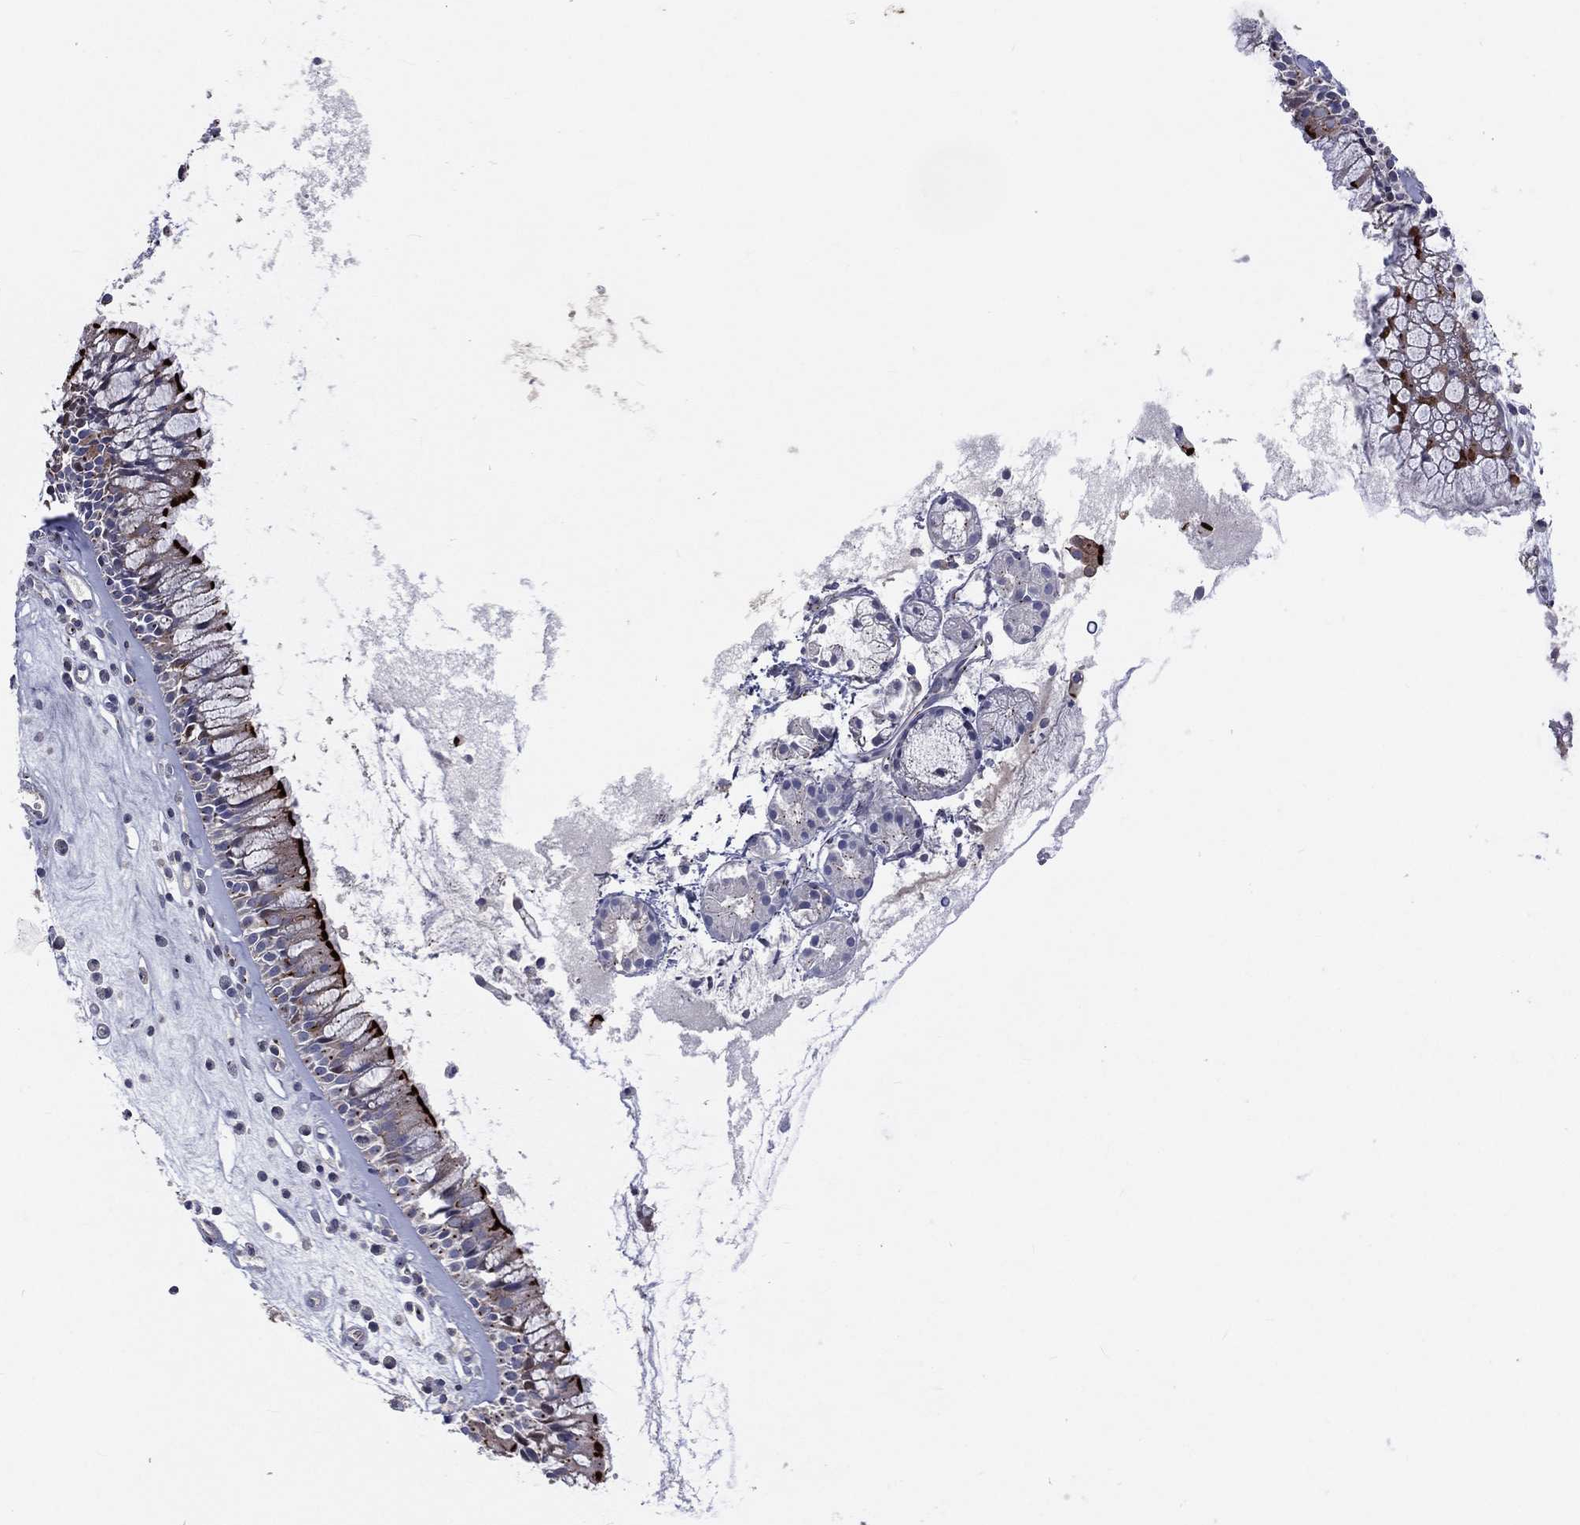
{"staining": {"intensity": "strong", "quantity": "25%-75%", "location": "cytoplasmic/membranous"}, "tissue": "nasopharynx", "cell_type": "Respiratory epithelial cells", "image_type": "normal", "snomed": [{"axis": "morphology", "description": "Normal tissue, NOS"}, {"axis": "topography", "description": "Nasopharynx"}], "caption": "Unremarkable nasopharynx was stained to show a protein in brown. There is high levels of strong cytoplasmic/membranous positivity in approximately 25%-75% of respiratory epithelial cells. The protein is stained brown, and the nuclei are stained in blue (DAB (3,3'-diaminobenzidine) IHC with brightfield microscopy, high magnification).", "gene": "CROCC", "patient": {"sex": "male", "age": 57}}